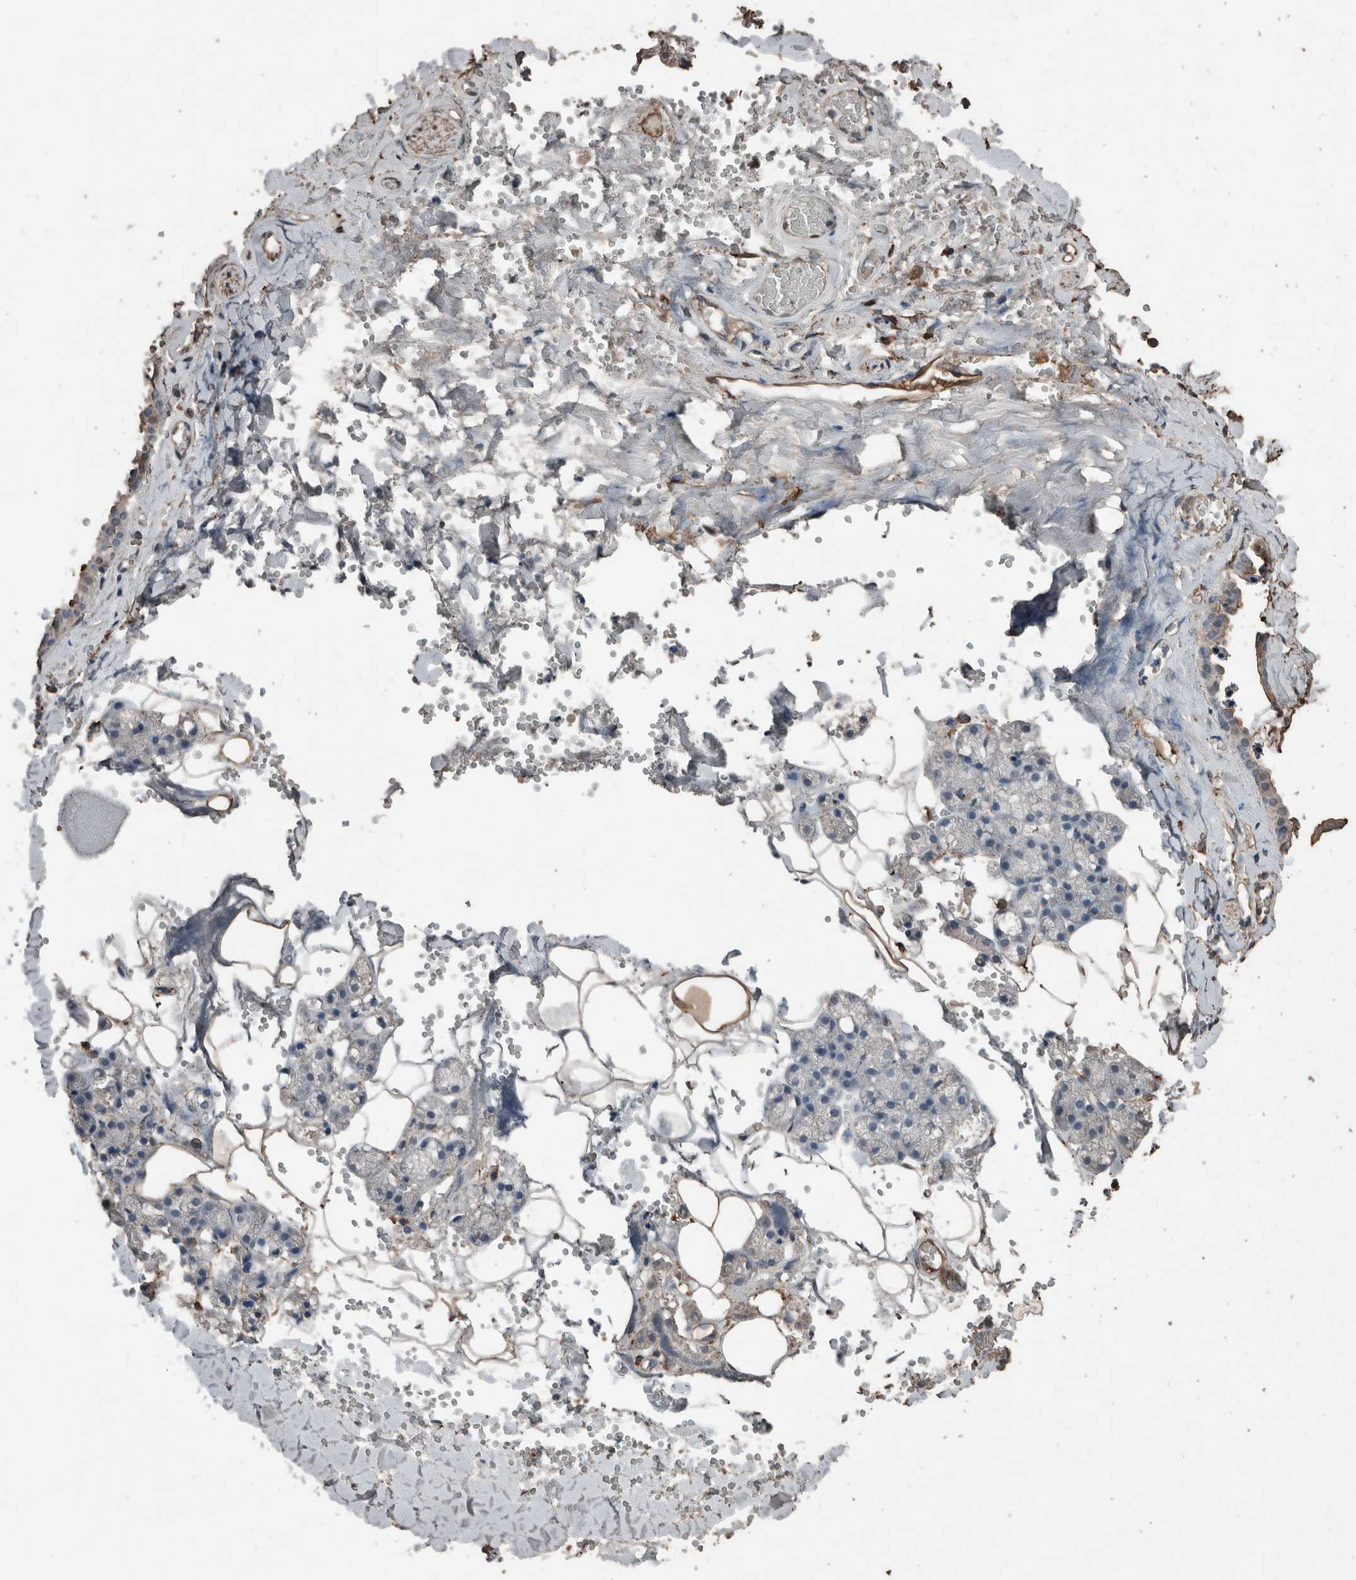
{"staining": {"intensity": "negative", "quantity": "none", "location": "none"}, "tissue": "salivary gland", "cell_type": "Glandular cells", "image_type": "normal", "snomed": [{"axis": "morphology", "description": "Normal tissue, NOS"}, {"axis": "topography", "description": "Salivary gland"}], "caption": "IHC image of normal human salivary gland stained for a protein (brown), which demonstrates no positivity in glandular cells.", "gene": "S100A10", "patient": {"sex": "male", "age": 62}}